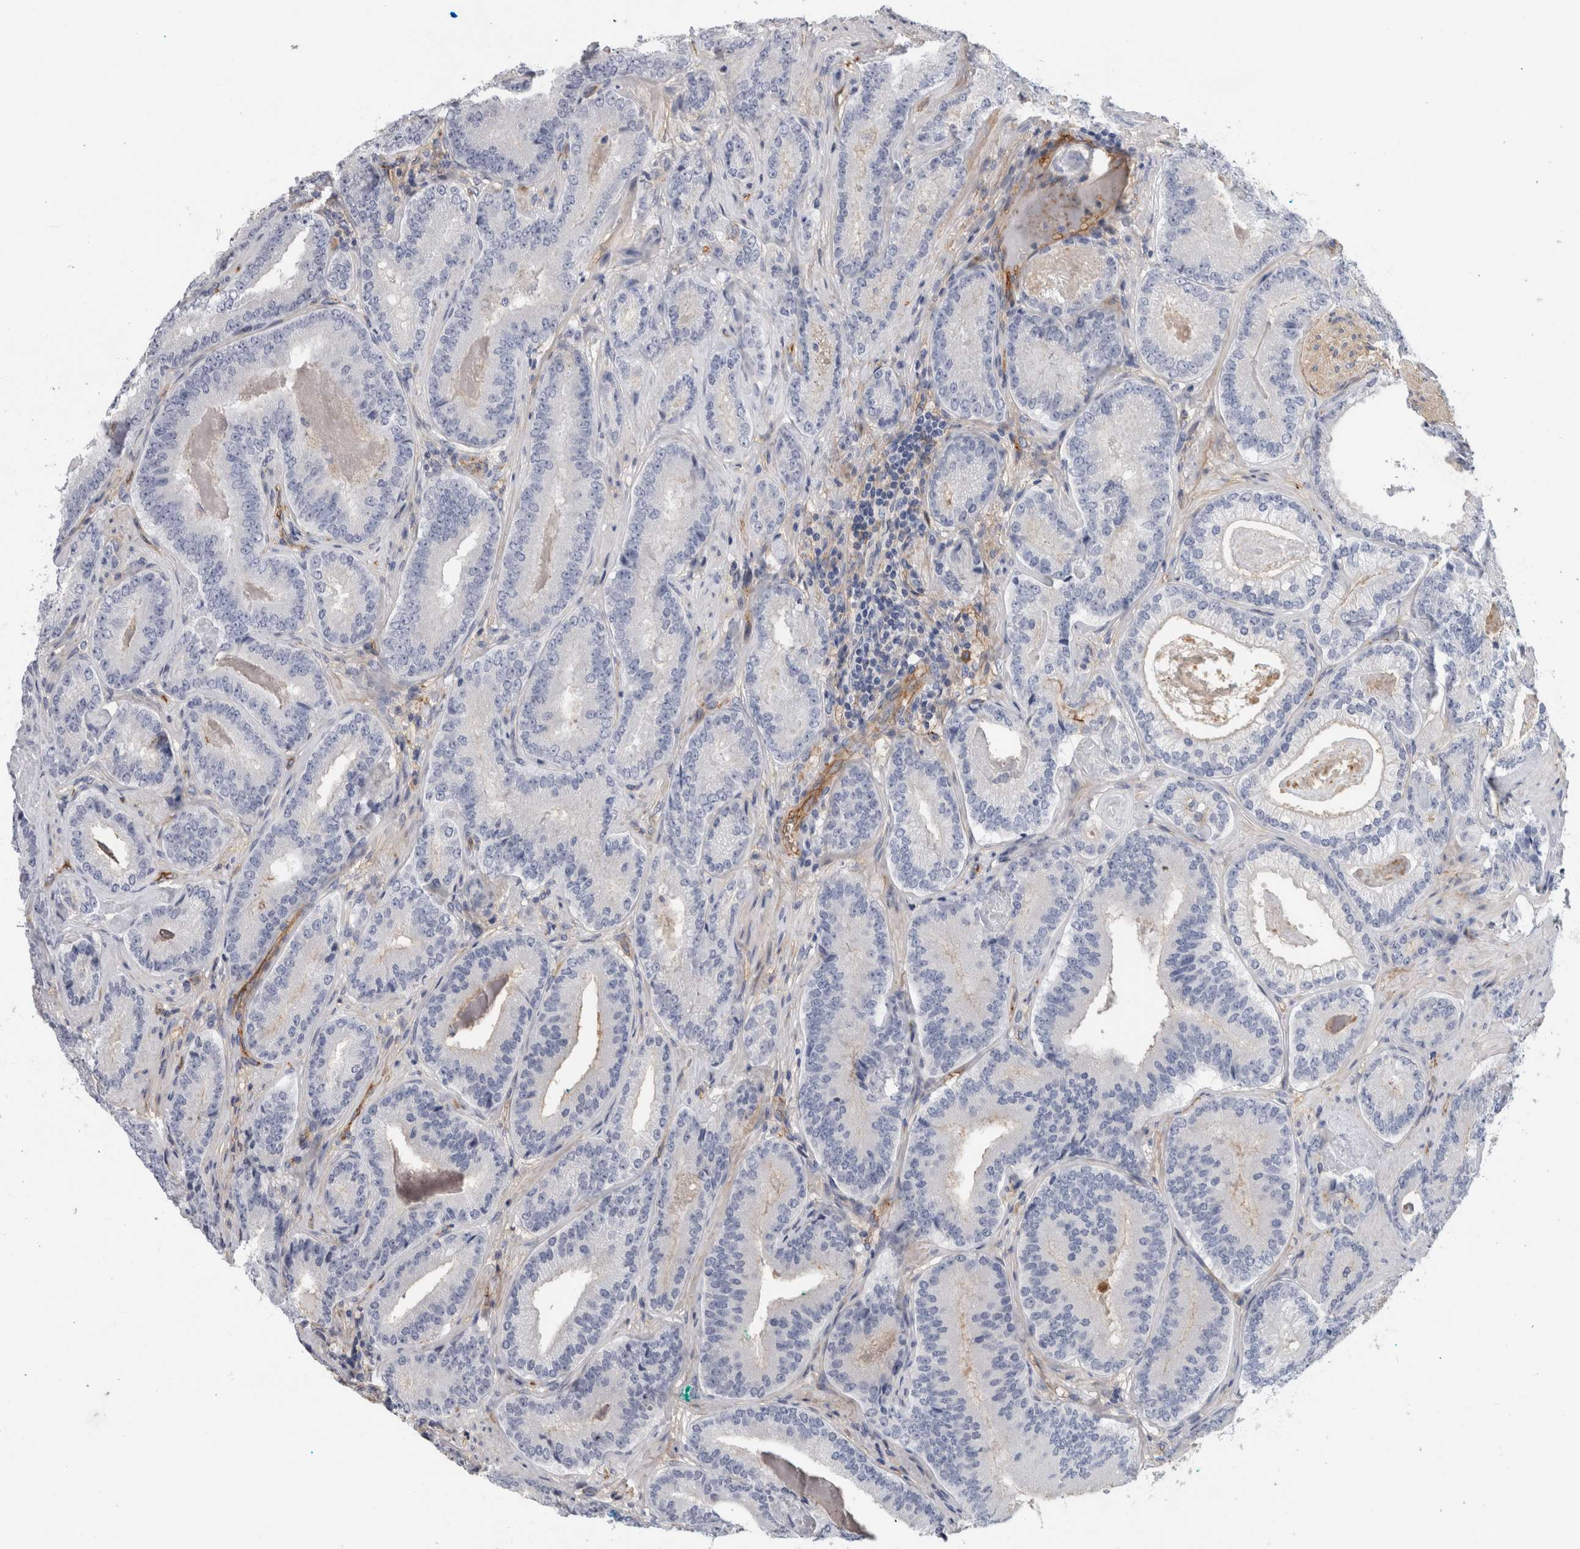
{"staining": {"intensity": "negative", "quantity": "none", "location": "none"}, "tissue": "prostate cancer", "cell_type": "Tumor cells", "image_type": "cancer", "snomed": [{"axis": "morphology", "description": "Adenocarcinoma, Low grade"}, {"axis": "topography", "description": "Prostate"}], "caption": "The IHC micrograph has no significant expression in tumor cells of prostate adenocarcinoma (low-grade) tissue.", "gene": "CD59", "patient": {"sex": "male", "age": 51}}